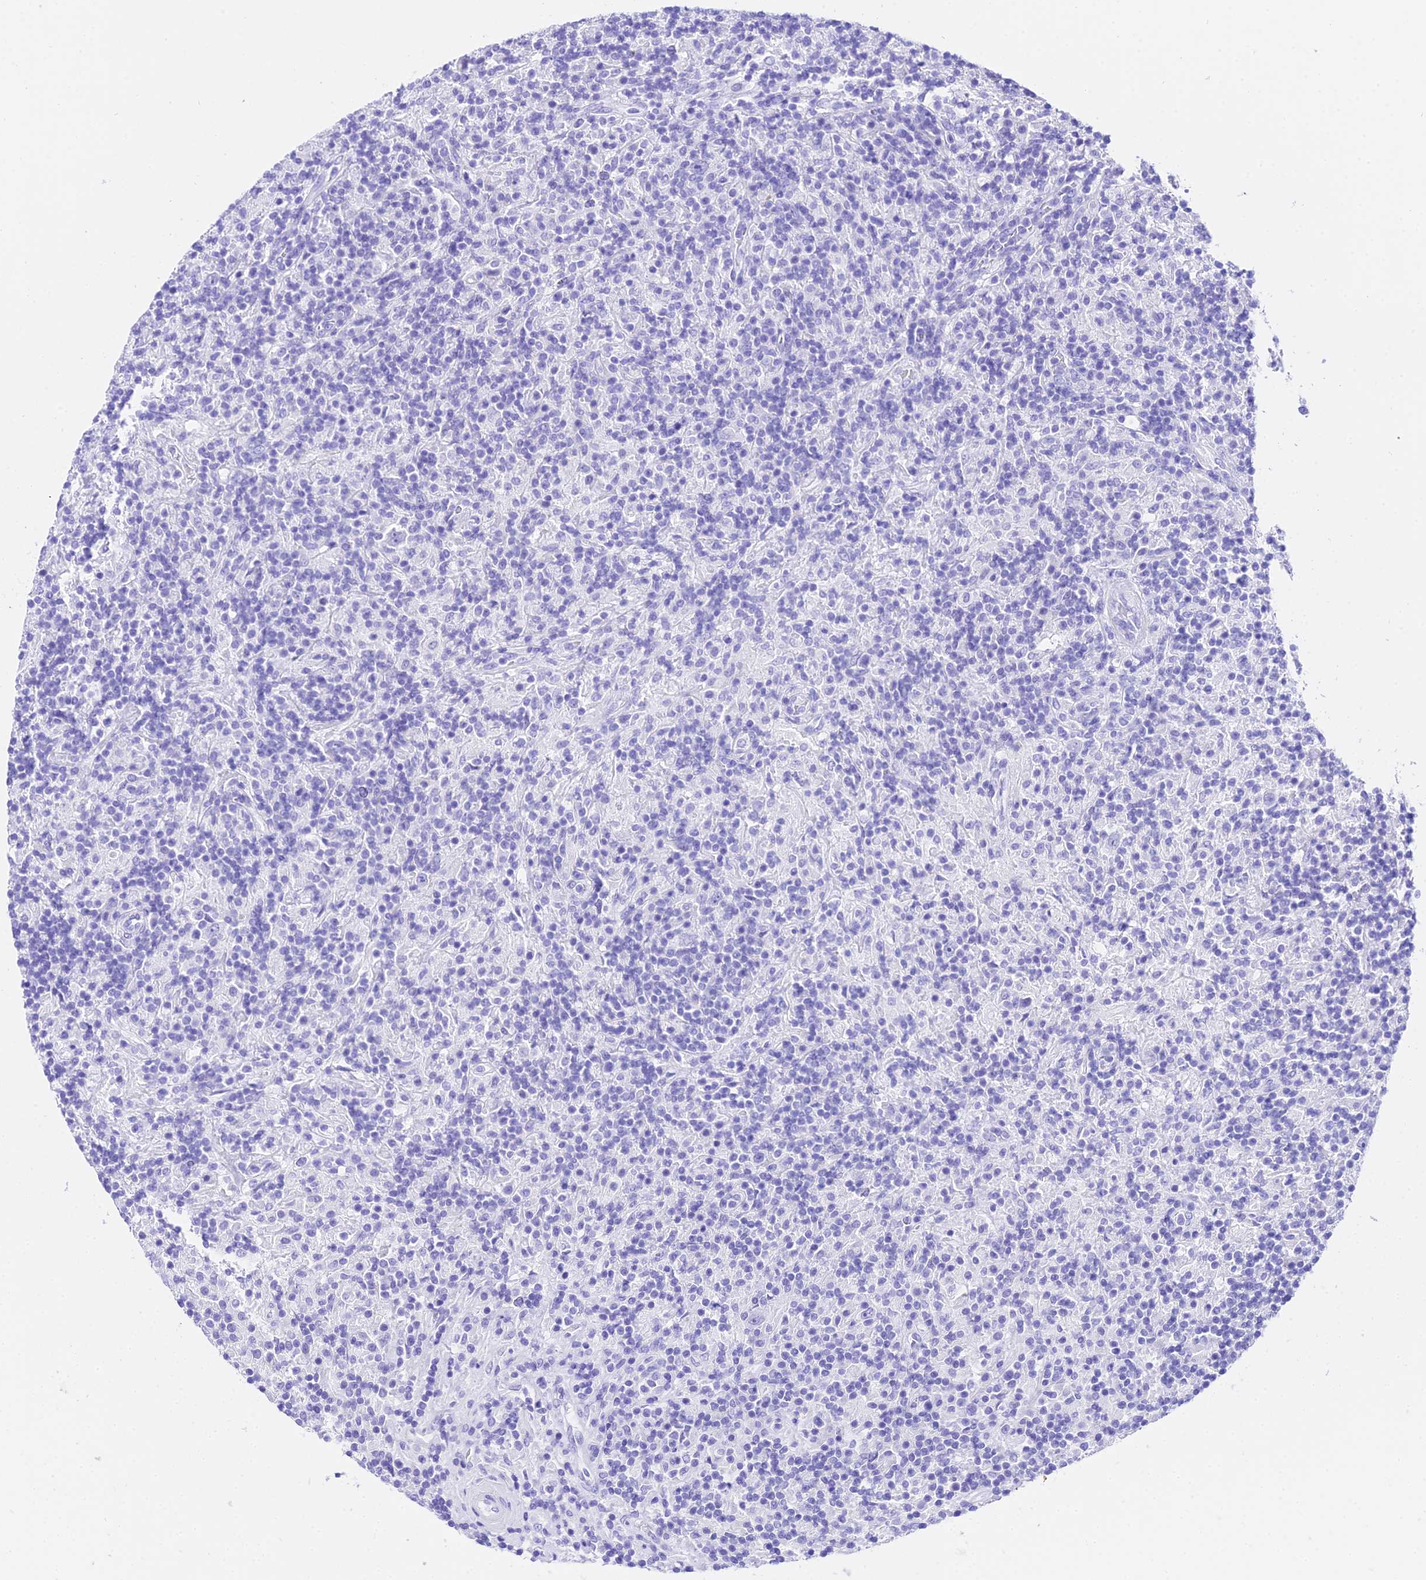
{"staining": {"intensity": "negative", "quantity": "none", "location": "none"}, "tissue": "lymphoma", "cell_type": "Tumor cells", "image_type": "cancer", "snomed": [{"axis": "morphology", "description": "Hodgkin's disease, NOS"}, {"axis": "topography", "description": "Lymph node"}], "caption": "Hodgkin's disease stained for a protein using immunohistochemistry reveals no expression tumor cells.", "gene": "TRMT44", "patient": {"sex": "male", "age": 70}}